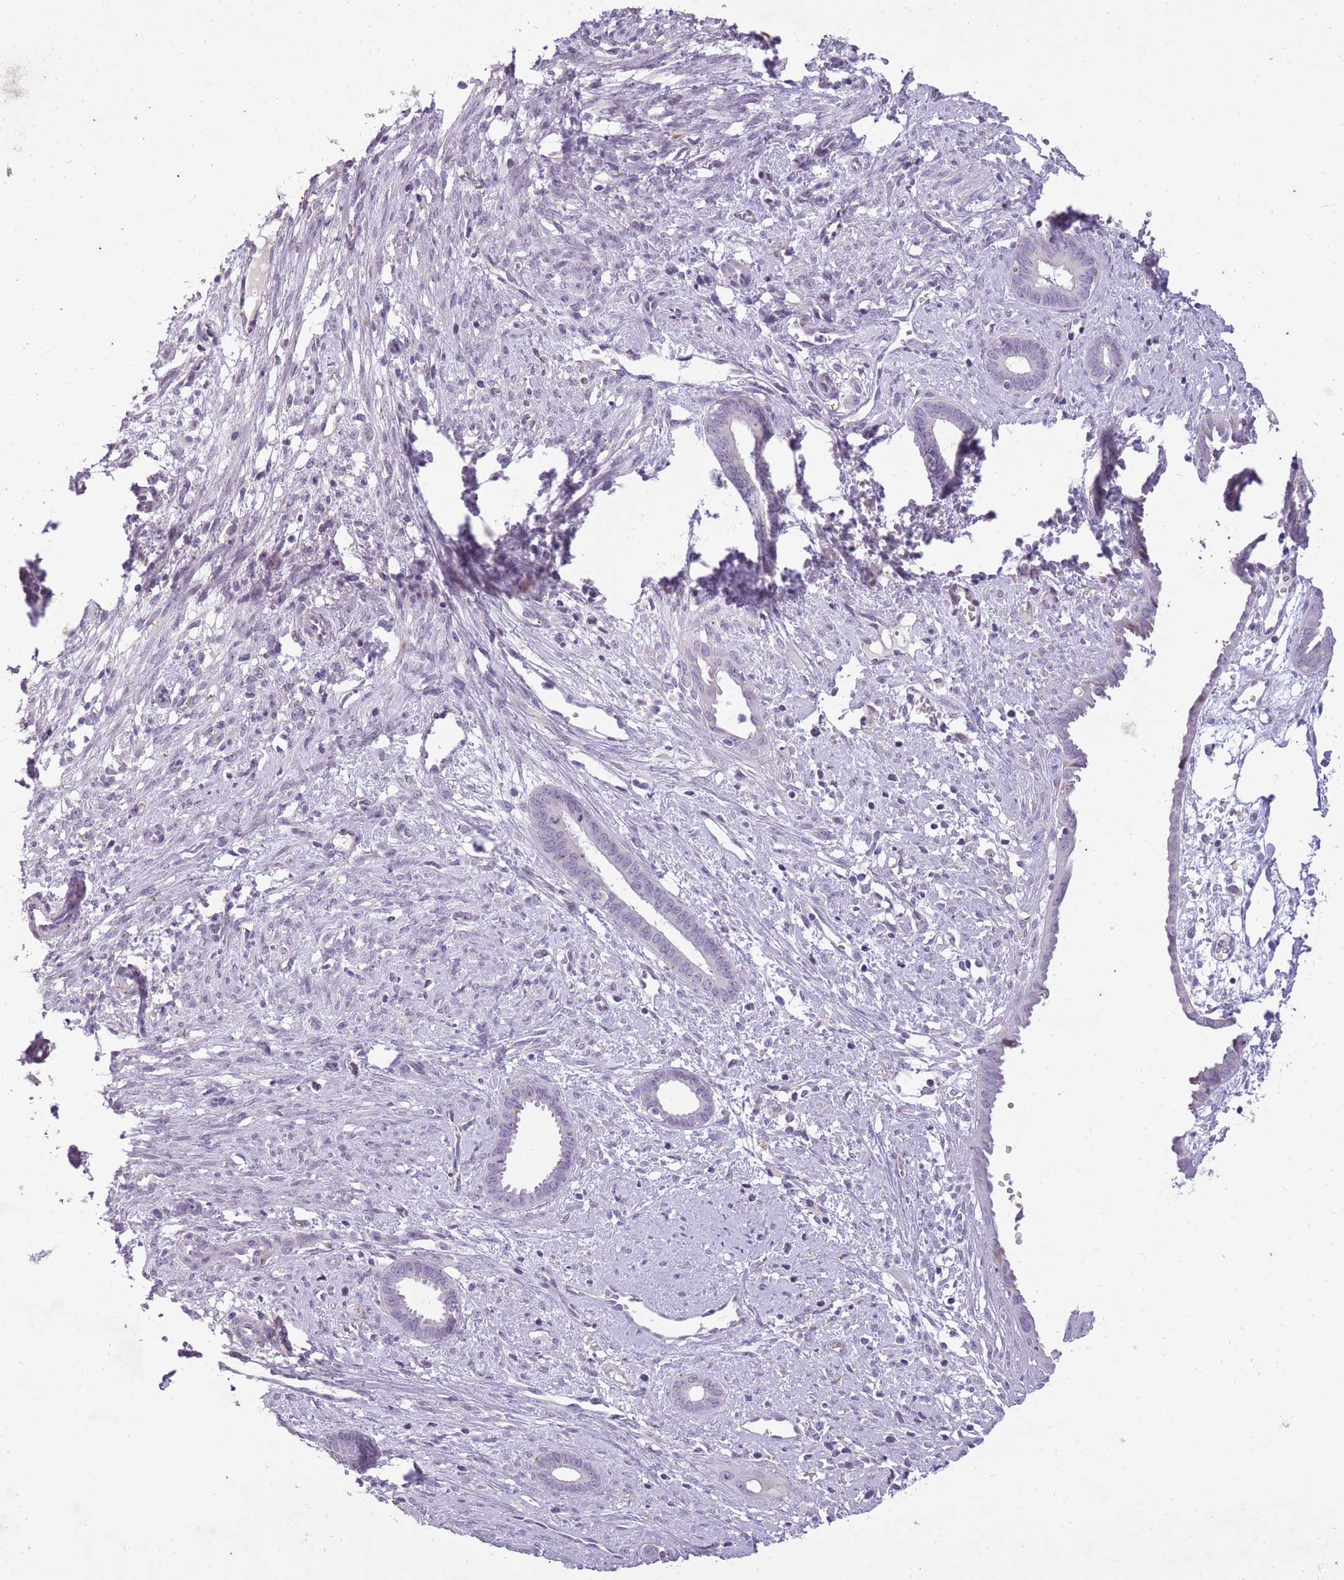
{"staining": {"intensity": "negative", "quantity": "none", "location": "none"}, "tissue": "endometrium", "cell_type": "Cells in endometrial stroma", "image_type": "normal", "snomed": [{"axis": "morphology", "description": "Normal tissue, NOS"}, {"axis": "topography", "description": "Endometrium"}], "caption": "The IHC image has no significant positivity in cells in endometrial stroma of endometrium.", "gene": "CNTNAP3B", "patient": {"sex": "female", "age": 61}}